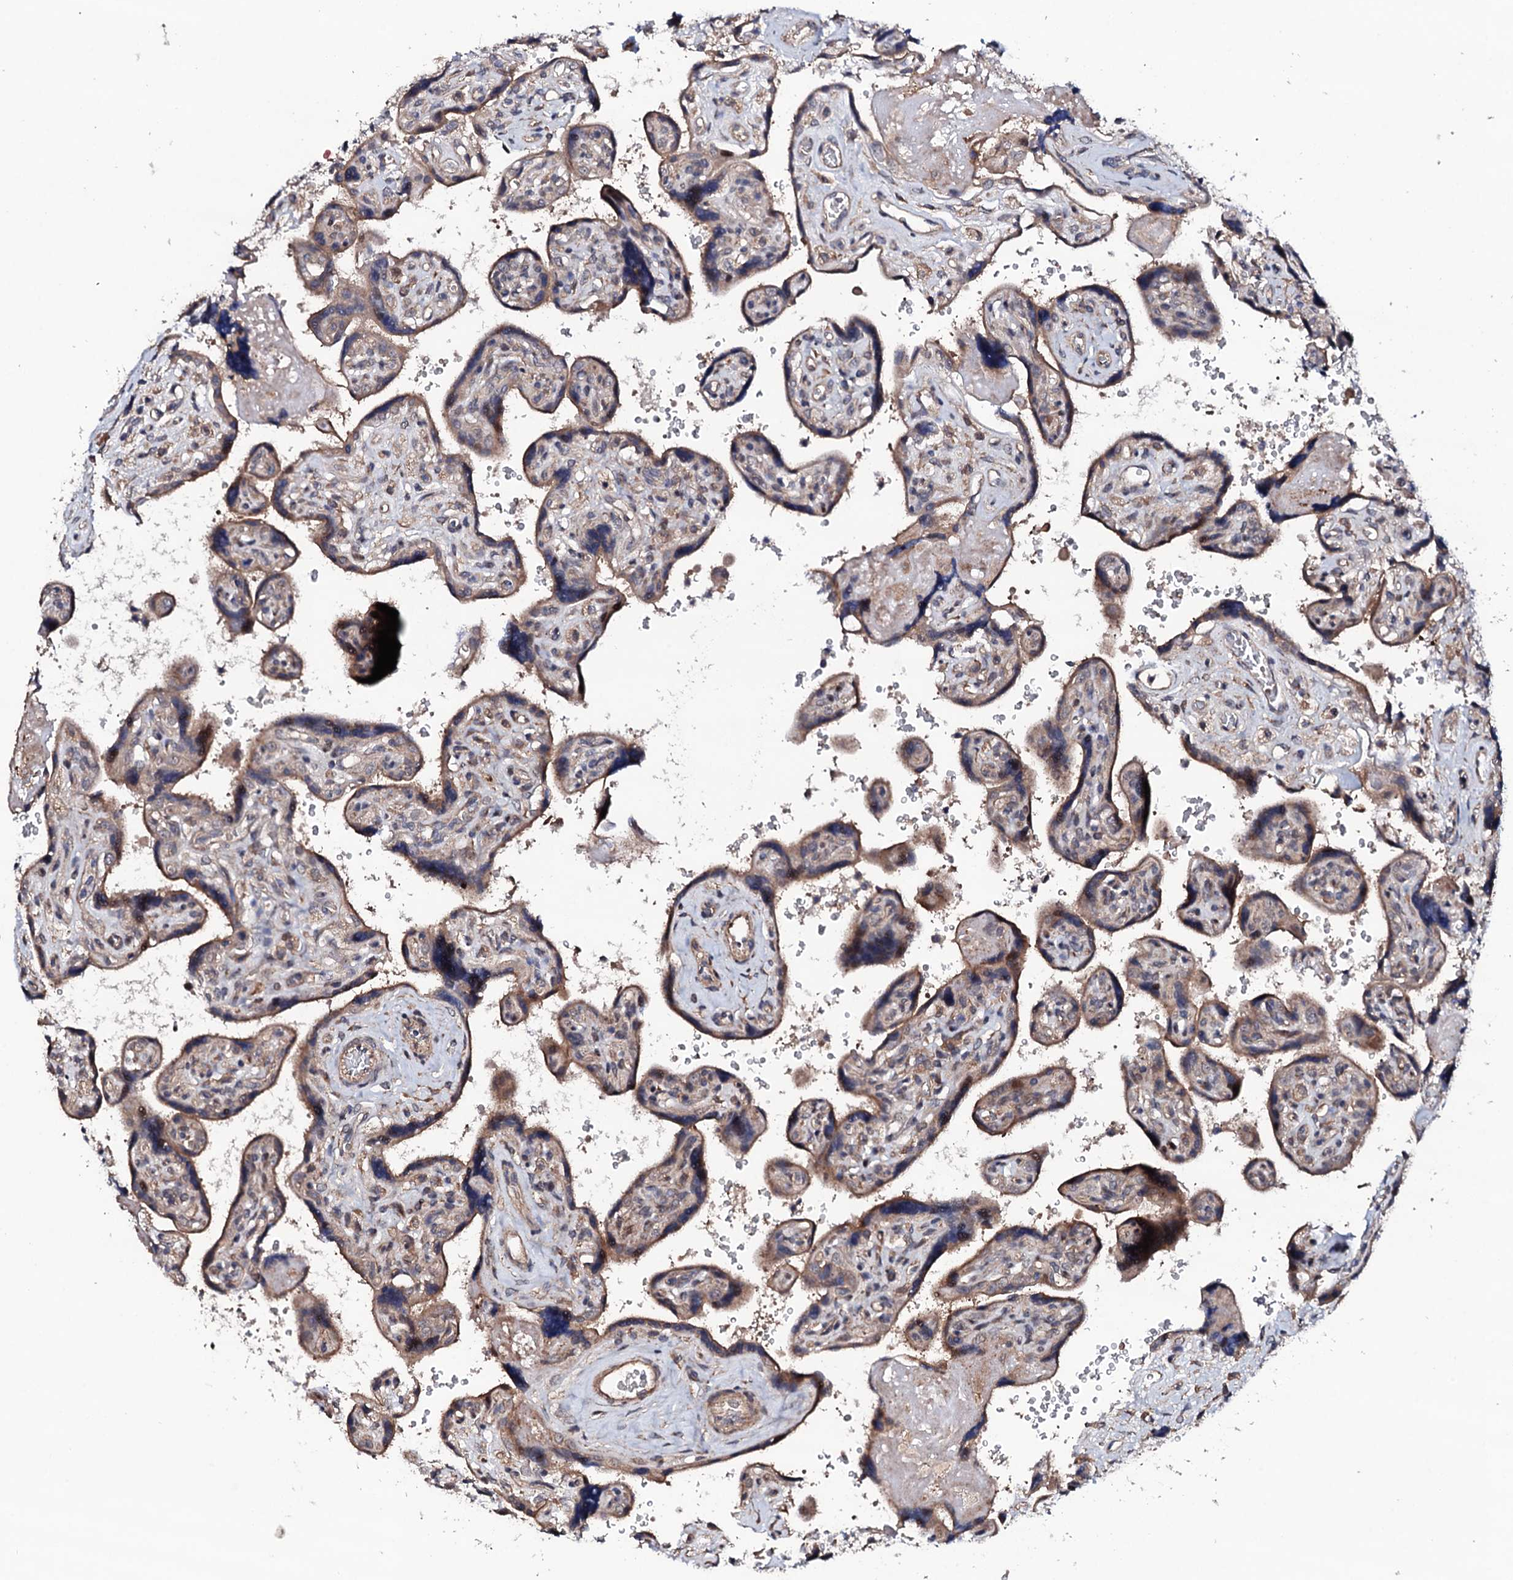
{"staining": {"intensity": "moderate", "quantity": ">75%", "location": "cytoplasmic/membranous"}, "tissue": "placenta", "cell_type": "Trophoblastic cells", "image_type": "normal", "snomed": [{"axis": "morphology", "description": "Normal tissue, NOS"}, {"axis": "topography", "description": "Placenta"}], "caption": "Immunohistochemical staining of benign human placenta demonstrates medium levels of moderate cytoplasmic/membranous staining in about >75% of trophoblastic cells.", "gene": "CIAO2A", "patient": {"sex": "female", "age": 39}}